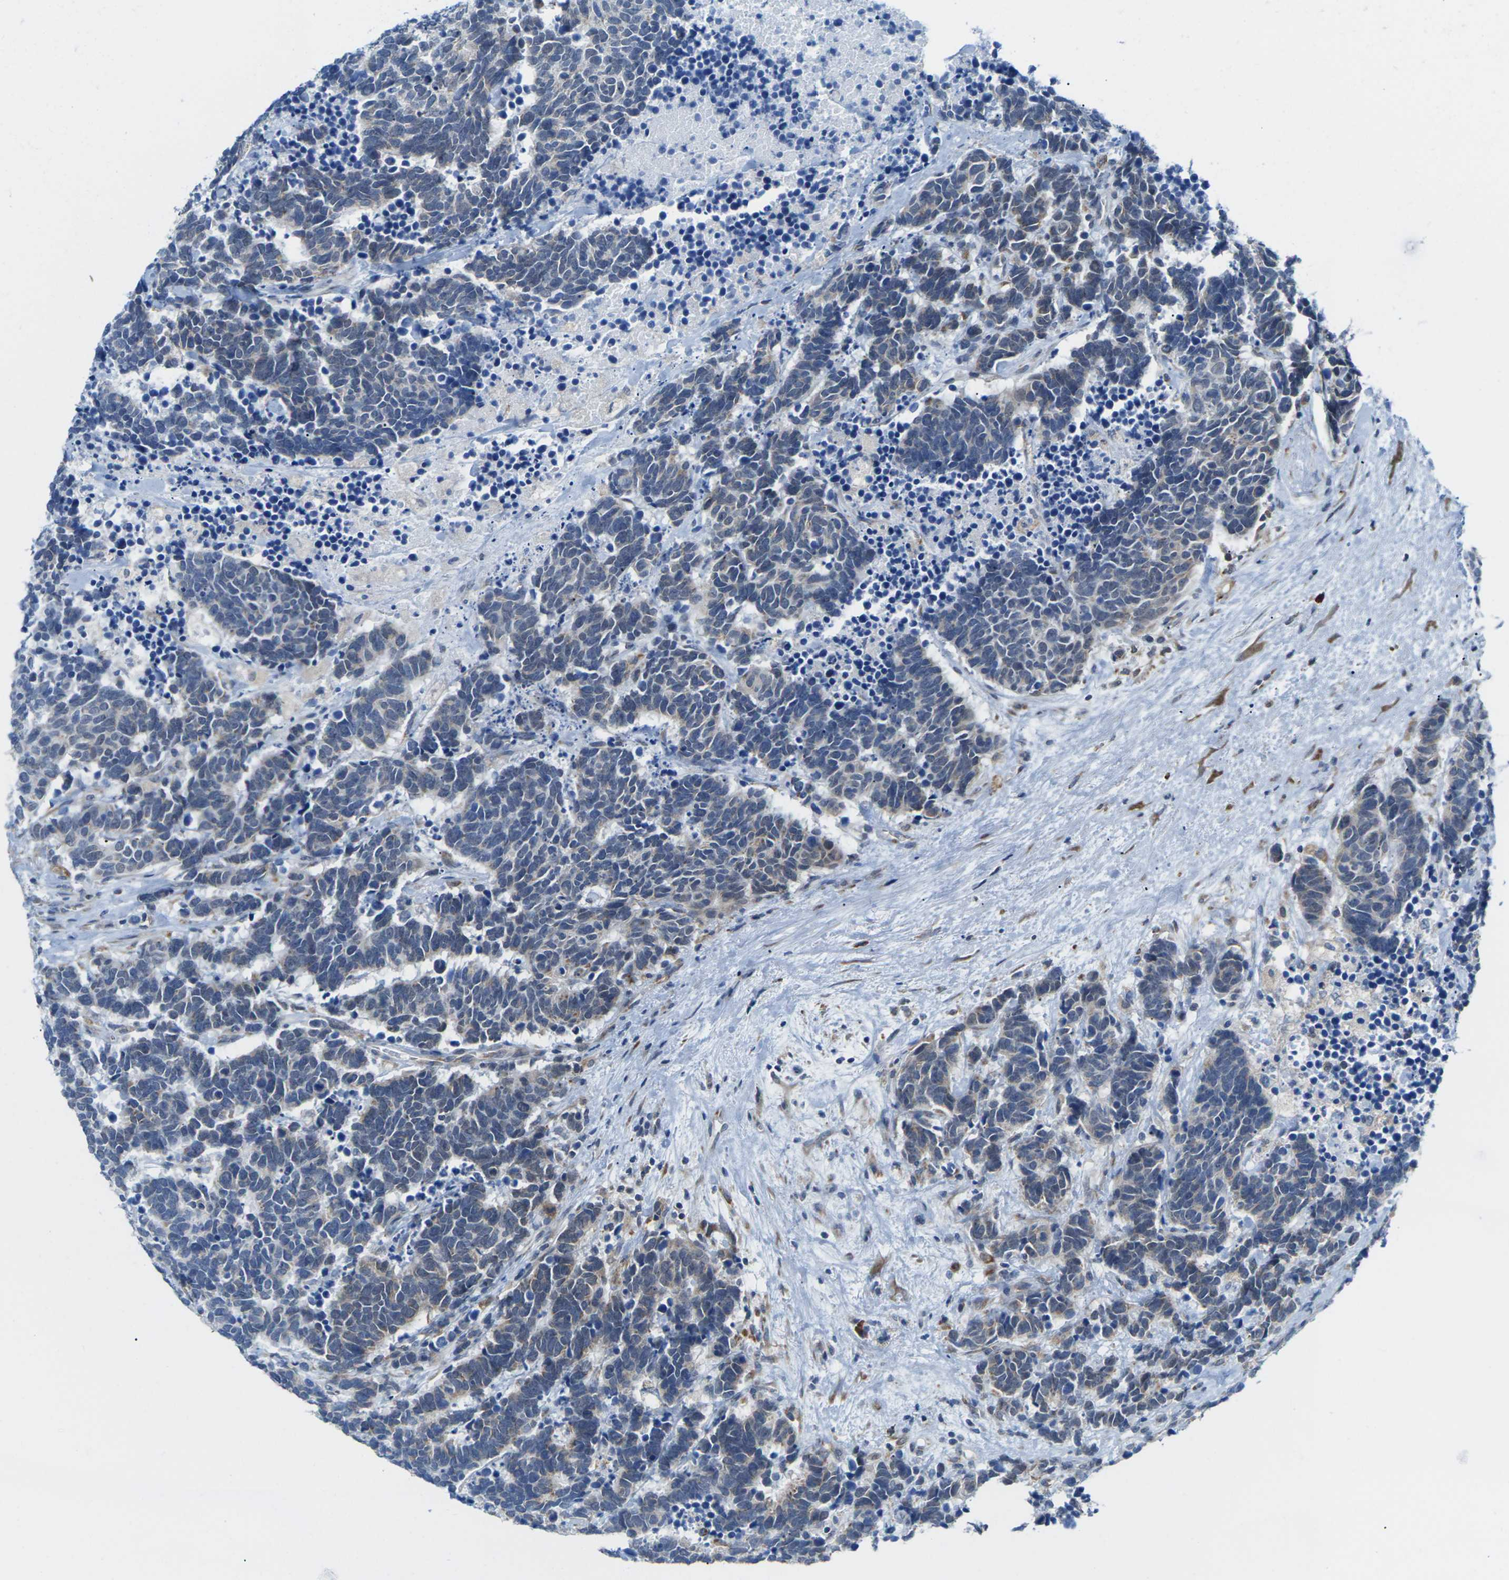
{"staining": {"intensity": "negative", "quantity": "none", "location": "none"}, "tissue": "carcinoid", "cell_type": "Tumor cells", "image_type": "cancer", "snomed": [{"axis": "morphology", "description": "Carcinoma, NOS"}, {"axis": "morphology", "description": "Carcinoid, malignant, NOS"}, {"axis": "topography", "description": "Urinary bladder"}], "caption": "This is a micrograph of IHC staining of carcinoid, which shows no staining in tumor cells.", "gene": "PDZK1IP1", "patient": {"sex": "male", "age": 57}}